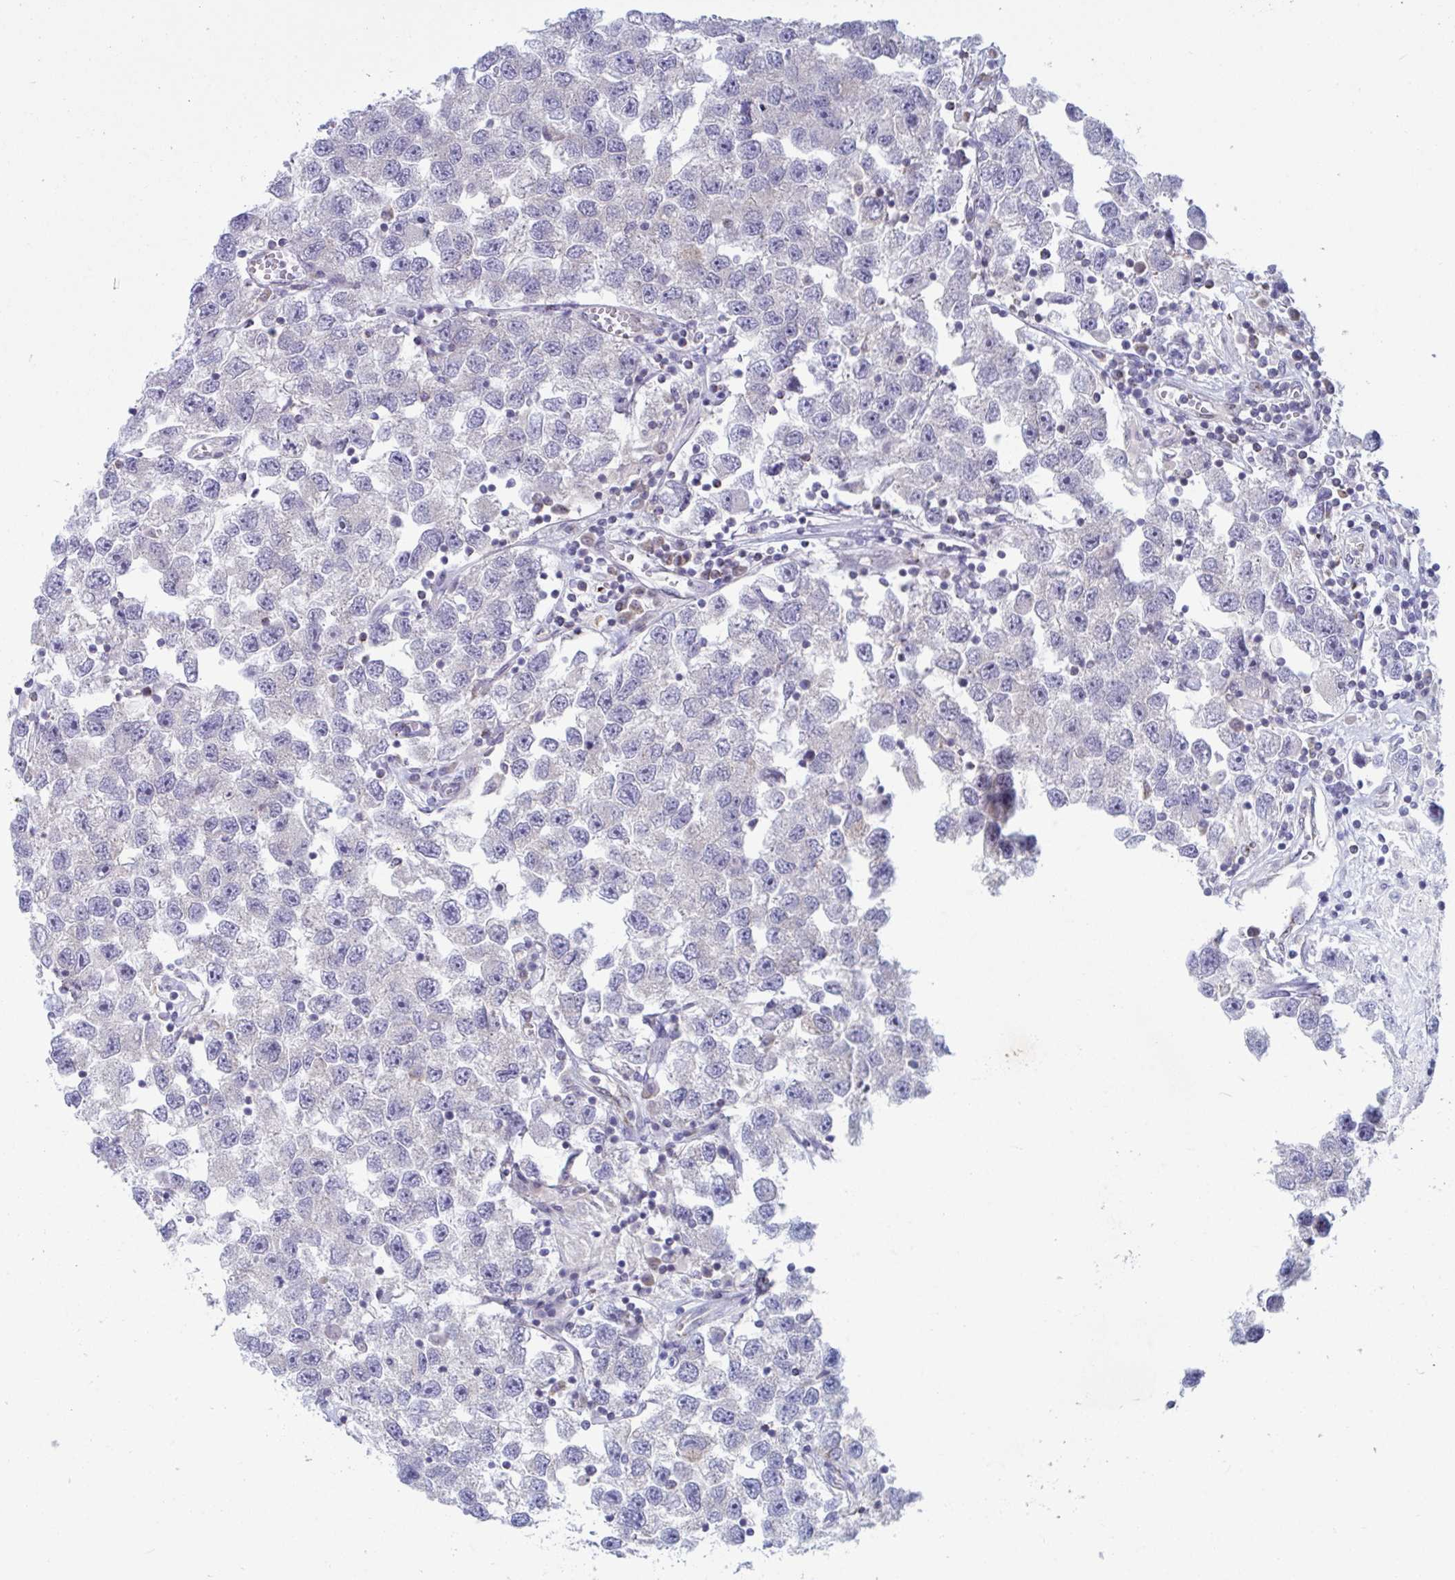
{"staining": {"intensity": "negative", "quantity": "none", "location": "none"}, "tissue": "testis cancer", "cell_type": "Tumor cells", "image_type": "cancer", "snomed": [{"axis": "morphology", "description": "Seminoma, NOS"}, {"axis": "topography", "description": "Testis"}], "caption": "The micrograph displays no significant expression in tumor cells of testis seminoma. The staining is performed using DAB (3,3'-diaminobenzidine) brown chromogen with nuclei counter-stained in using hematoxylin.", "gene": "BCAT2", "patient": {"sex": "male", "age": 26}}